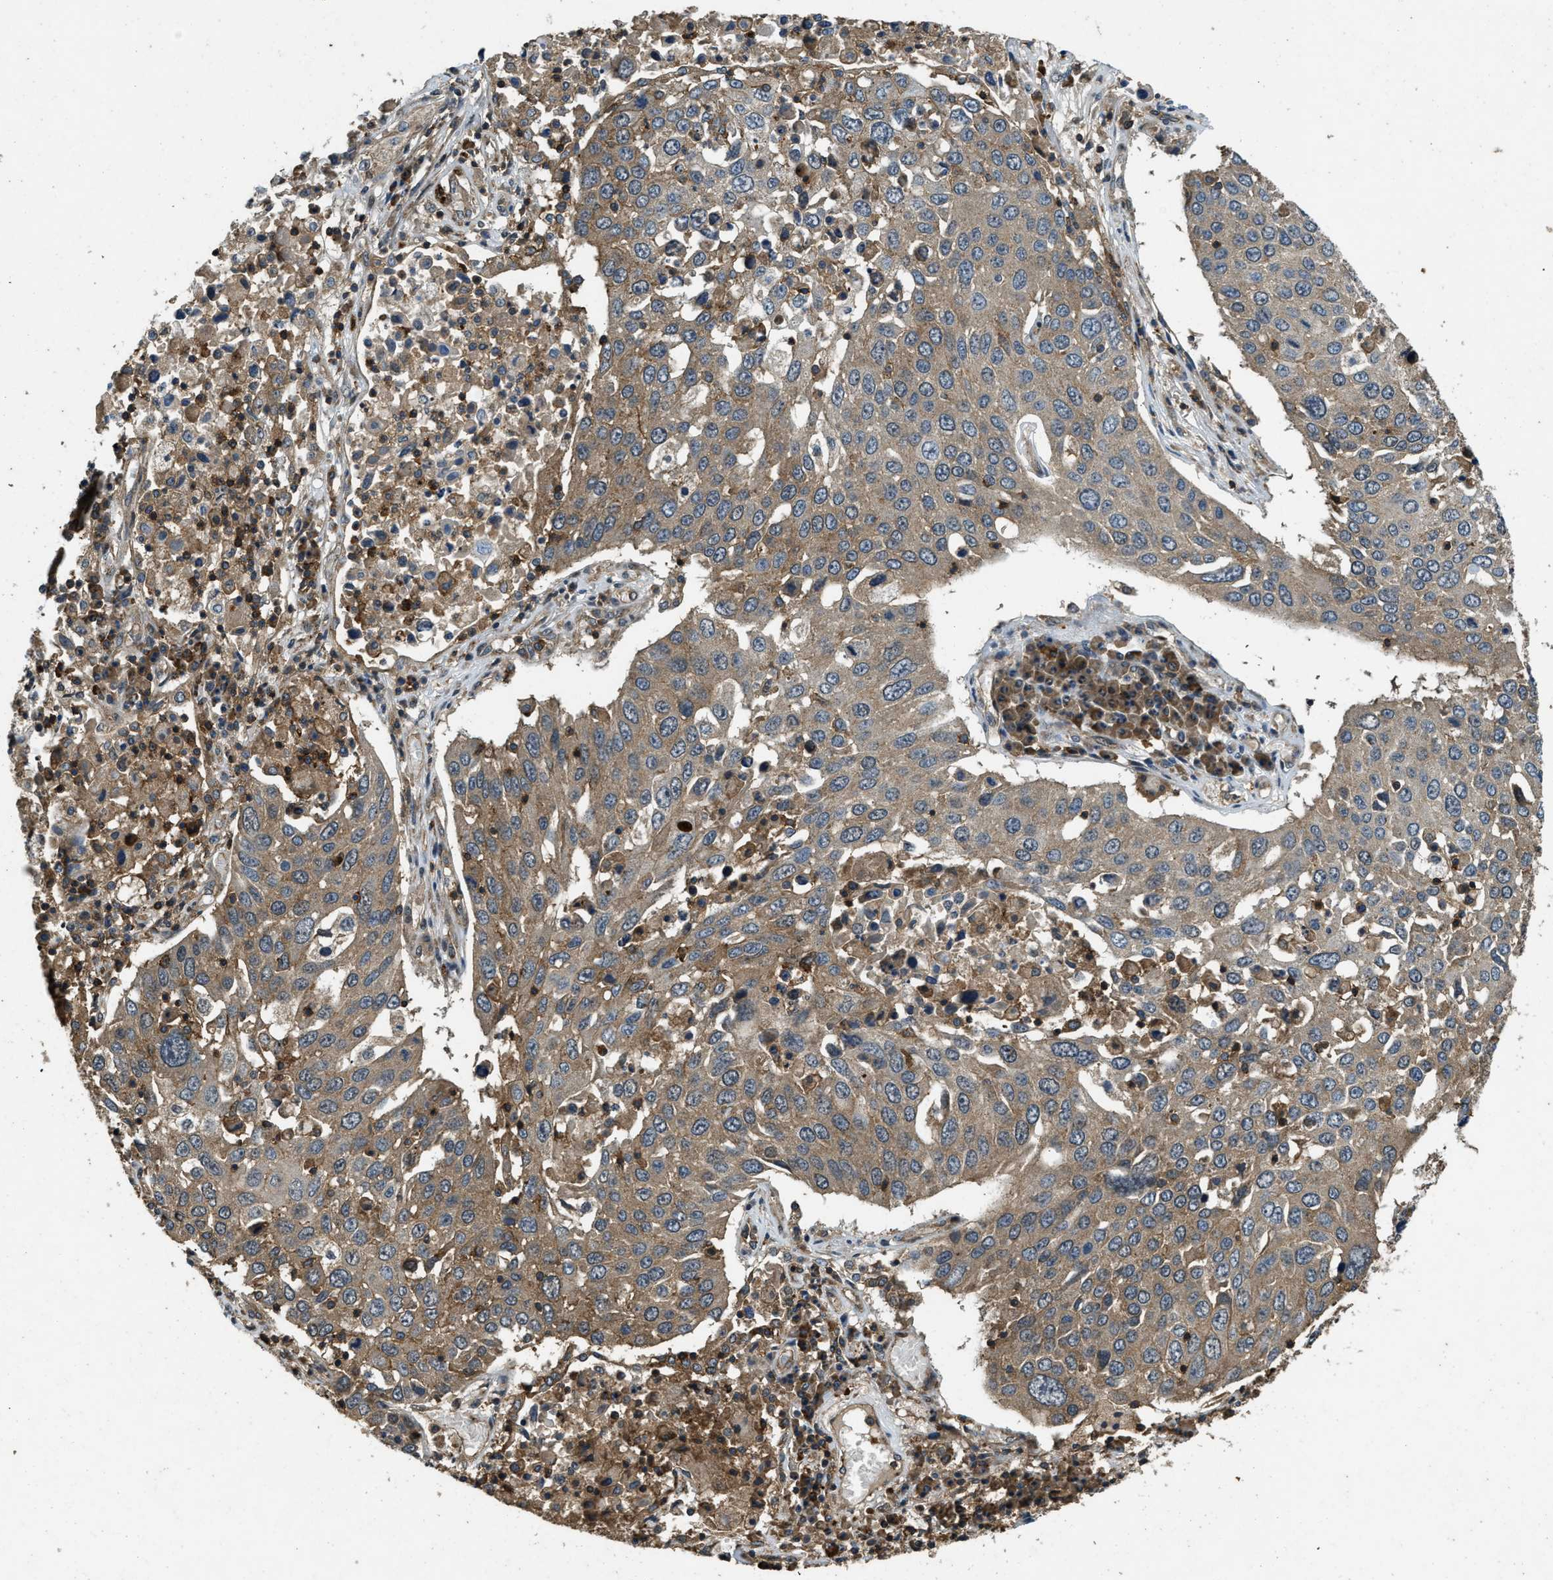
{"staining": {"intensity": "weak", "quantity": ">75%", "location": "cytoplasmic/membranous"}, "tissue": "lung cancer", "cell_type": "Tumor cells", "image_type": "cancer", "snomed": [{"axis": "morphology", "description": "Squamous cell carcinoma, NOS"}, {"axis": "topography", "description": "Lung"}], "caption": "Lung cancer stained with a brown dye shows weak cytoplasmic/membranous positive positivity in approximately >75% of tumor cells.", "gene": "ATP8B1", "patient": {"sex": "male", "age": 65}}